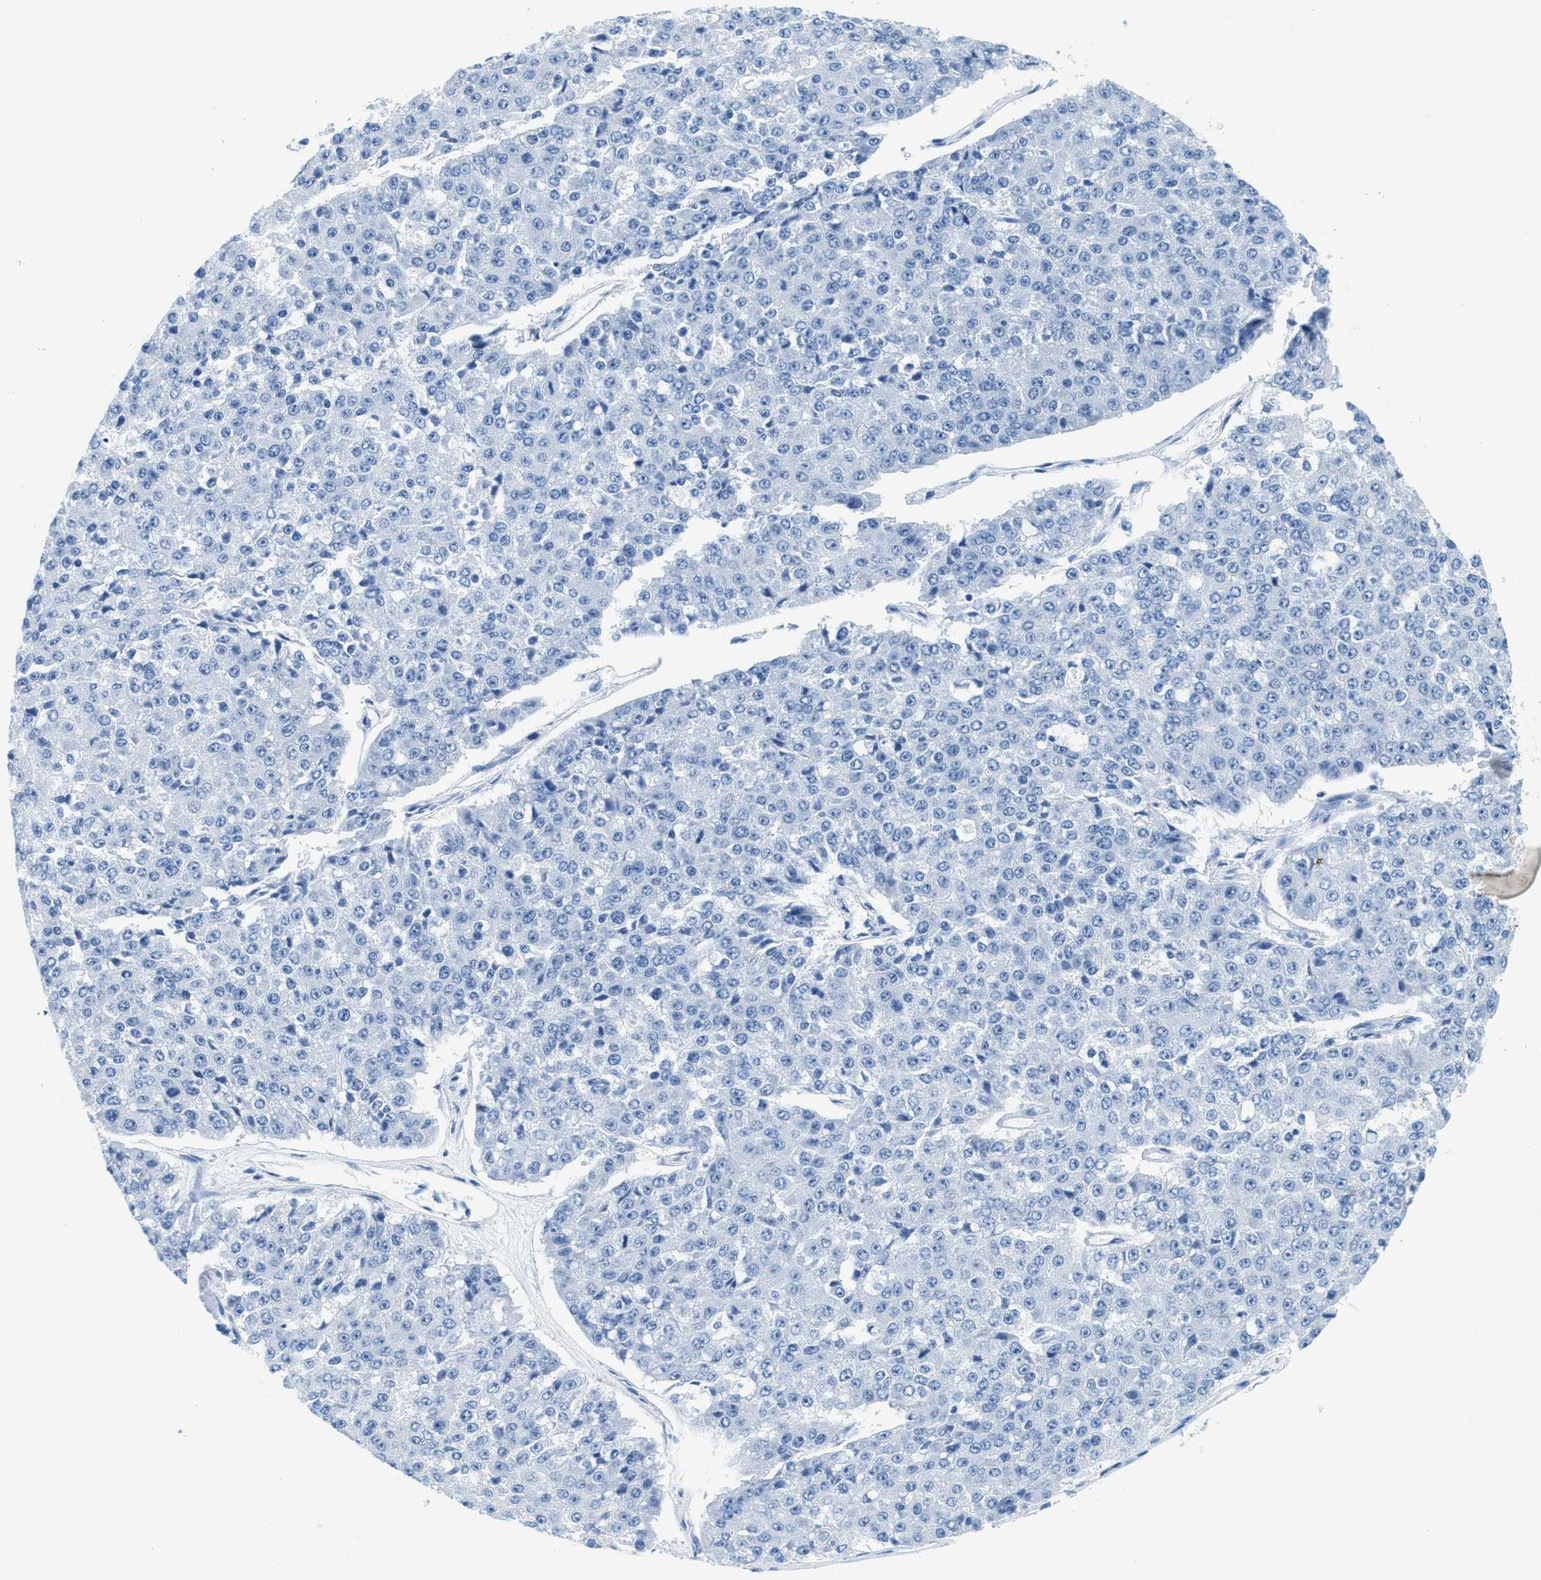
{"staining": {"intensity": "negative", "quantity": "none", "location": "none"}, "tissue": "pancreatic cancer", "cell_type": "Tumor cells", "image_type": "cancer", "snomed": [{"axis": "morphology", "description": "Adenocarcinoma, NOS"}, {"axis": "topography", "description": "Pancreas"}], "caption": "Immunohistochemical staining of human pancreatic cancer exhibits no significant positivity in tumor cells.", "gene": "TPSAB1", "patient": {"sex": "male", "age": 50}}